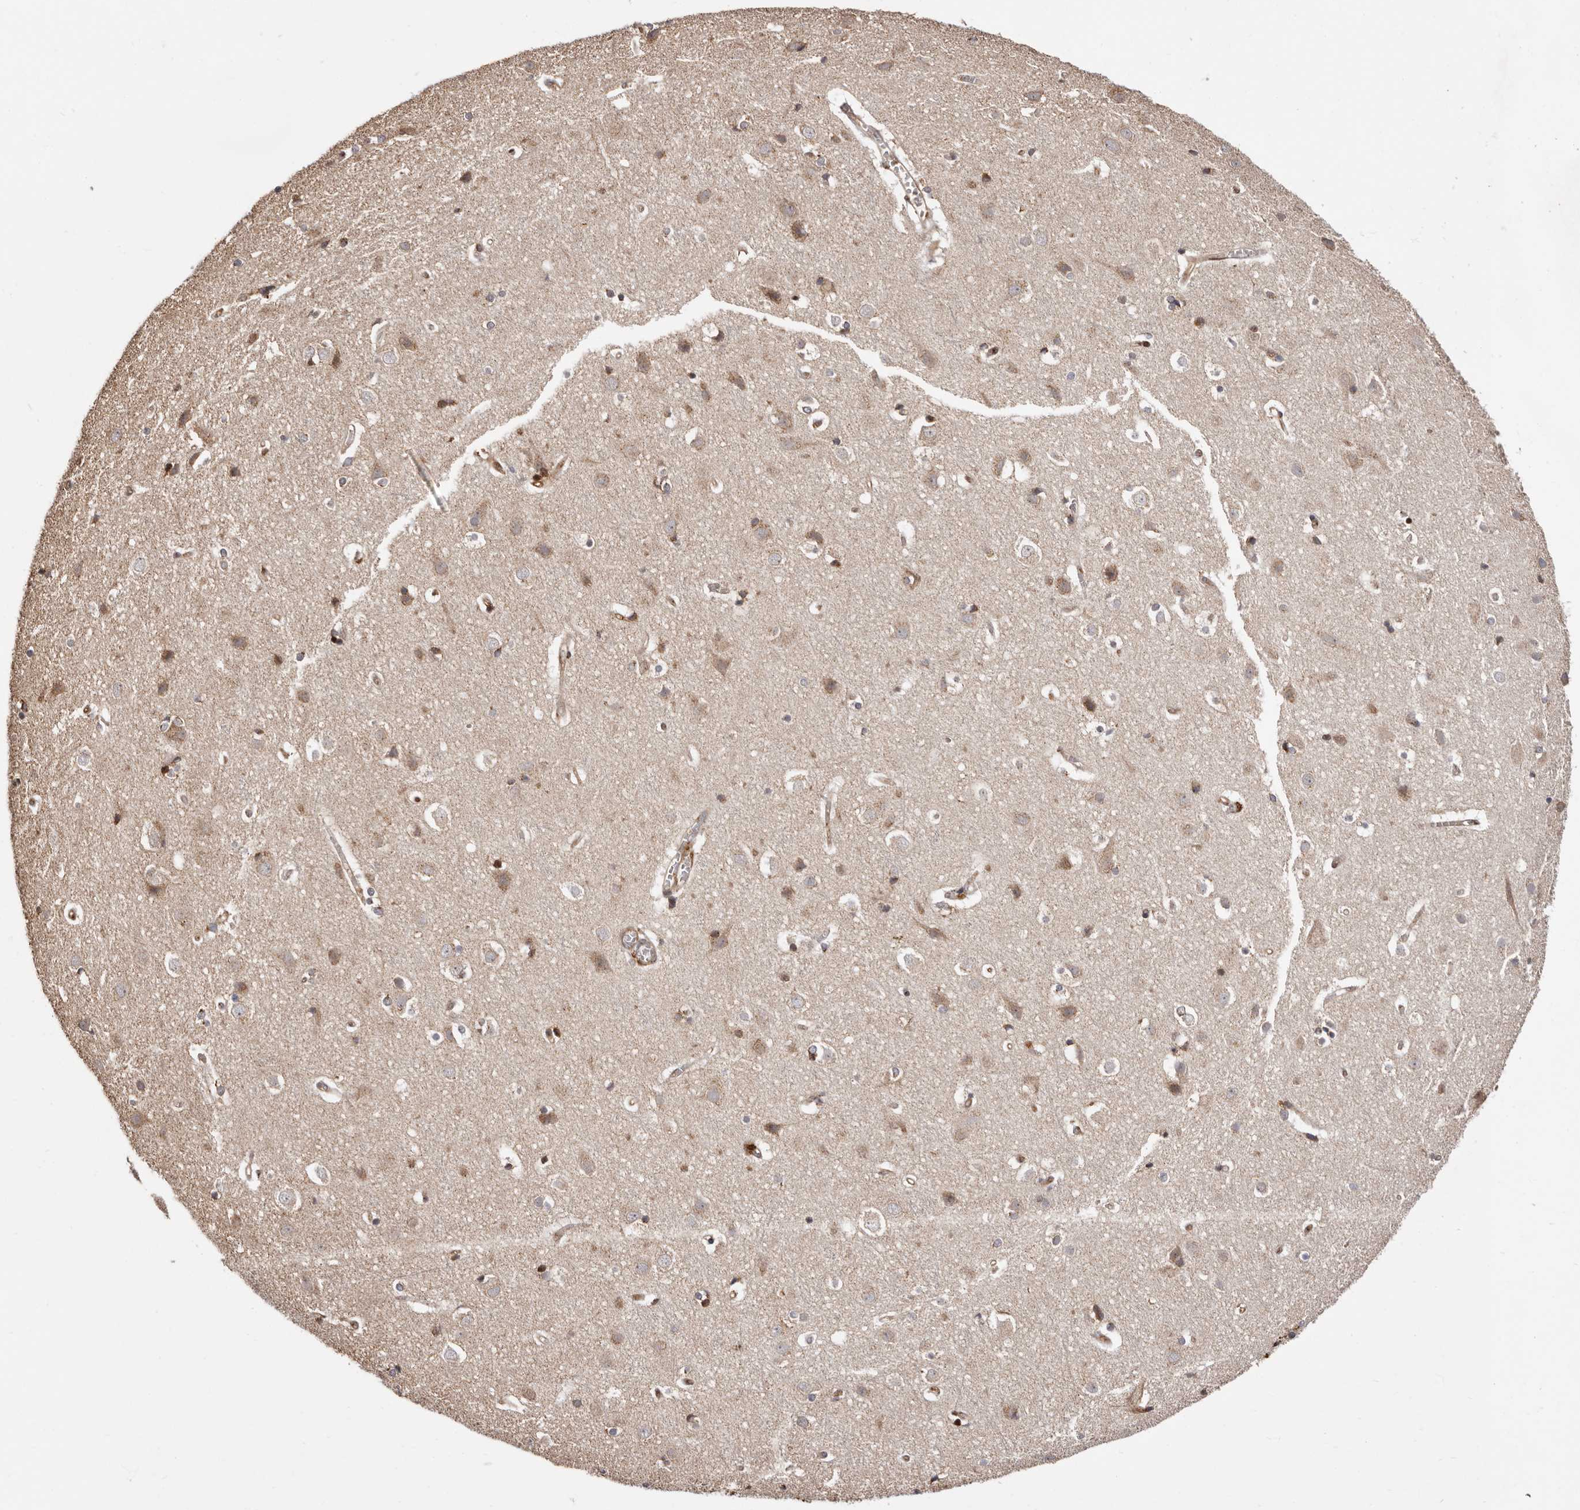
{"staining": {"intensity": "moderate", "quantity": ">75%", "location": "cytoplasmic/membranous"}, "tissue": "cerebral cortex", "cell_type": "Endothelial cells", "image_type": "normal", "snomed": [{"axis": "morphology", "description": "Normal tissue, NOS"}, {"axis": "topography", "description": "Cerebral cortex"}], "caption": "There is medium levels of moderate cytoplasmic/membranous expression in endothelial cells of benign cerebral cortex, as demonstrated by immunohistochemical staining (brown color).", "gene": "GPR27", "patient": {"sex": "male", "age": 54}}